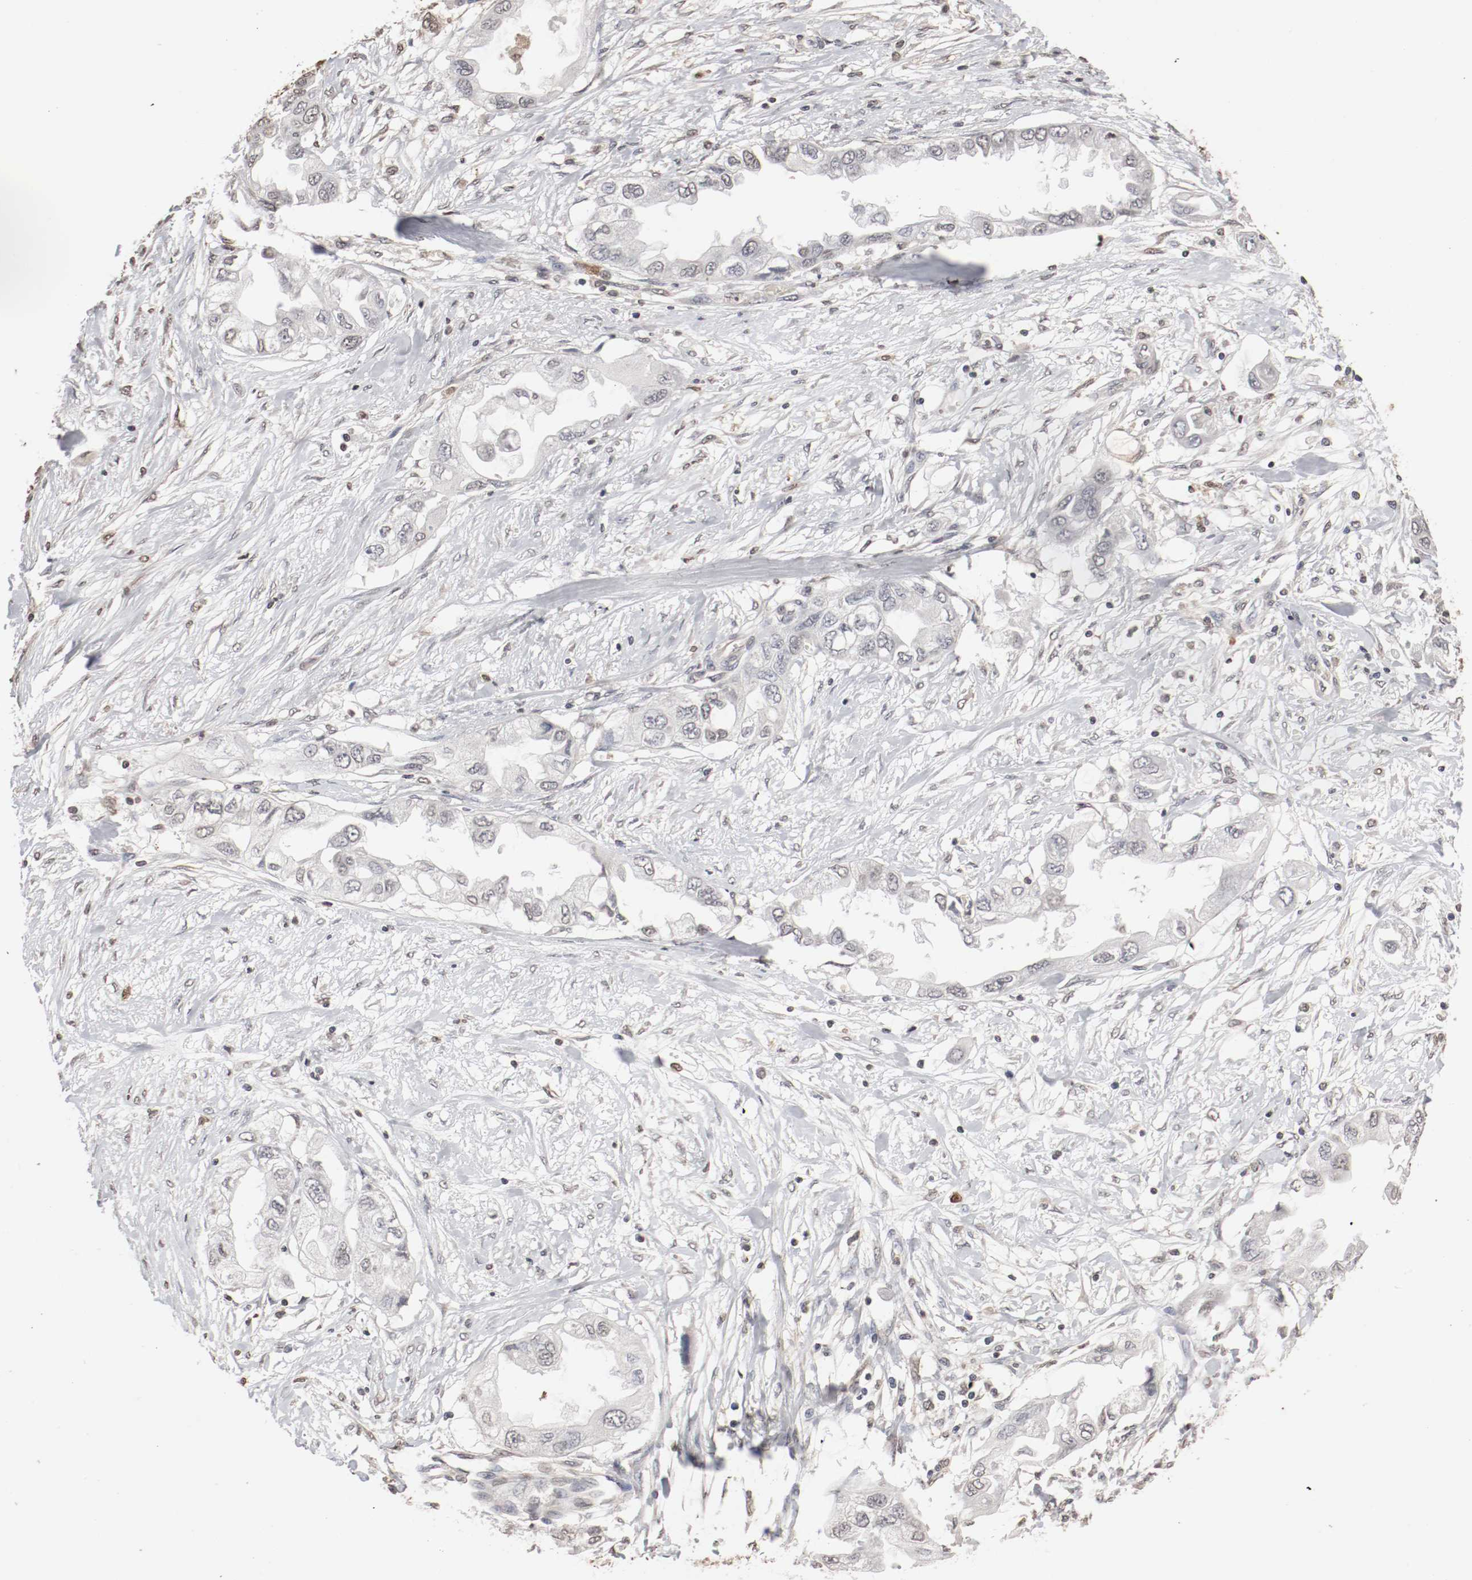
{"staining": {"intensity": "negative", "quantity": "none", "location": "none"}, "tissue": "endometrial cancer", "cell_type": "Tumor cells", "image_type": "cancer", "snomed": [{"axis": "morphology", "description": "Adenocarcinoma, NOS"}, {"axis": "topography", "description": "Endometrium"}], "caption": "Immunohistochemistry (IHC) histopathology image of neoplastic tissue: human endometrial adenocarcinoma stained with DAB (3,3'-diaminobenzidine) exhibits no significant protein positivity in tumor cells.", "gene": "WASL", "patient": {"sex": "female", "age": 67}}